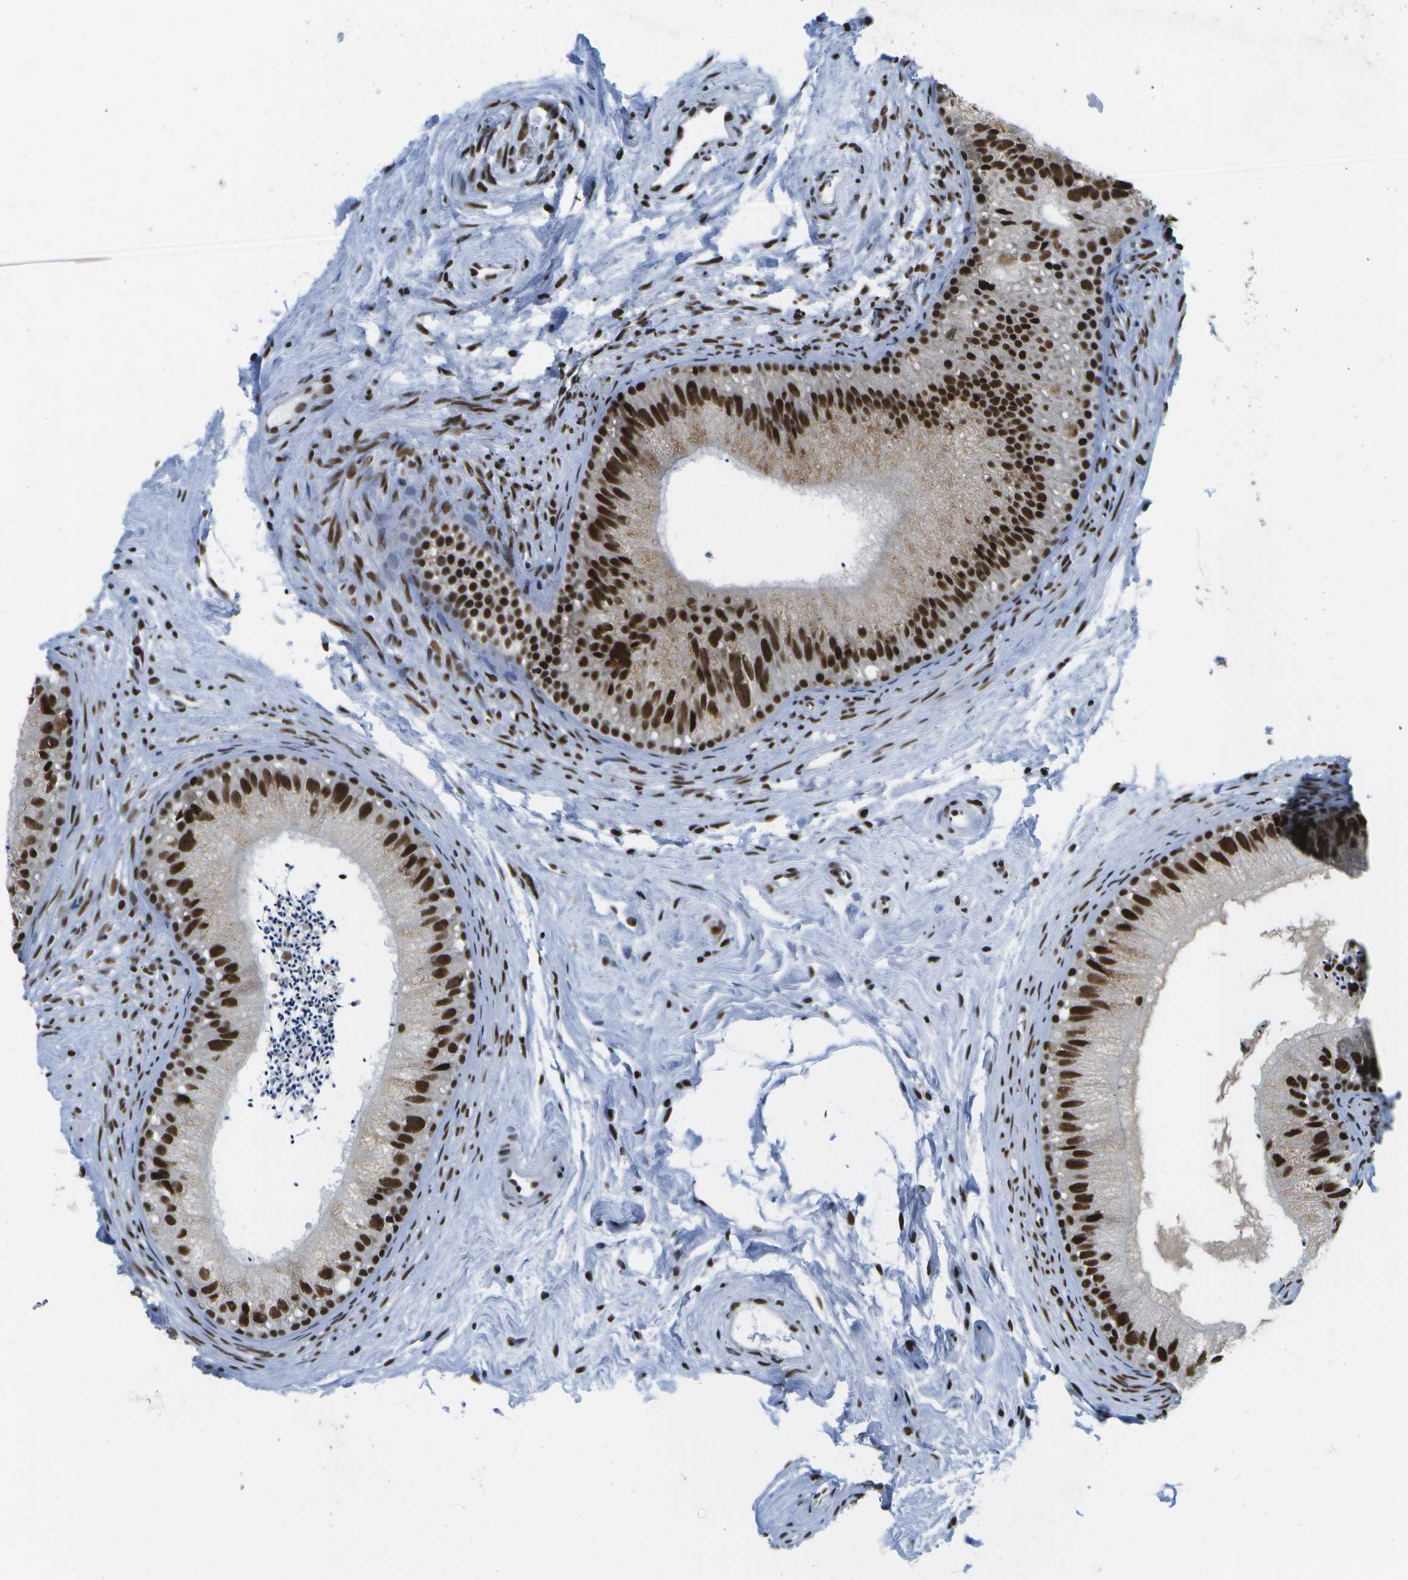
{"staining": {"intensity": "strong", "quantity": ">75%", "location": "nuclear"}, "tissue": "epididymis", "cell_type": "Glandular cells", "image_type": "normal", "snomed": [{"axis": "morphology", "description": "Normal tissue, NOS"}, {"axis": "topography", "description": "Epididymis"}], "caption": "The photomicrograph demonstrates immunohistochemical staining of benign epididymis. There is strong nuclear expression is present in approximately >75% of glandular cells. Nuclei are stained in blue.", "gene": "NSRP1", "patient": {"sex": "male", "age": 56}}